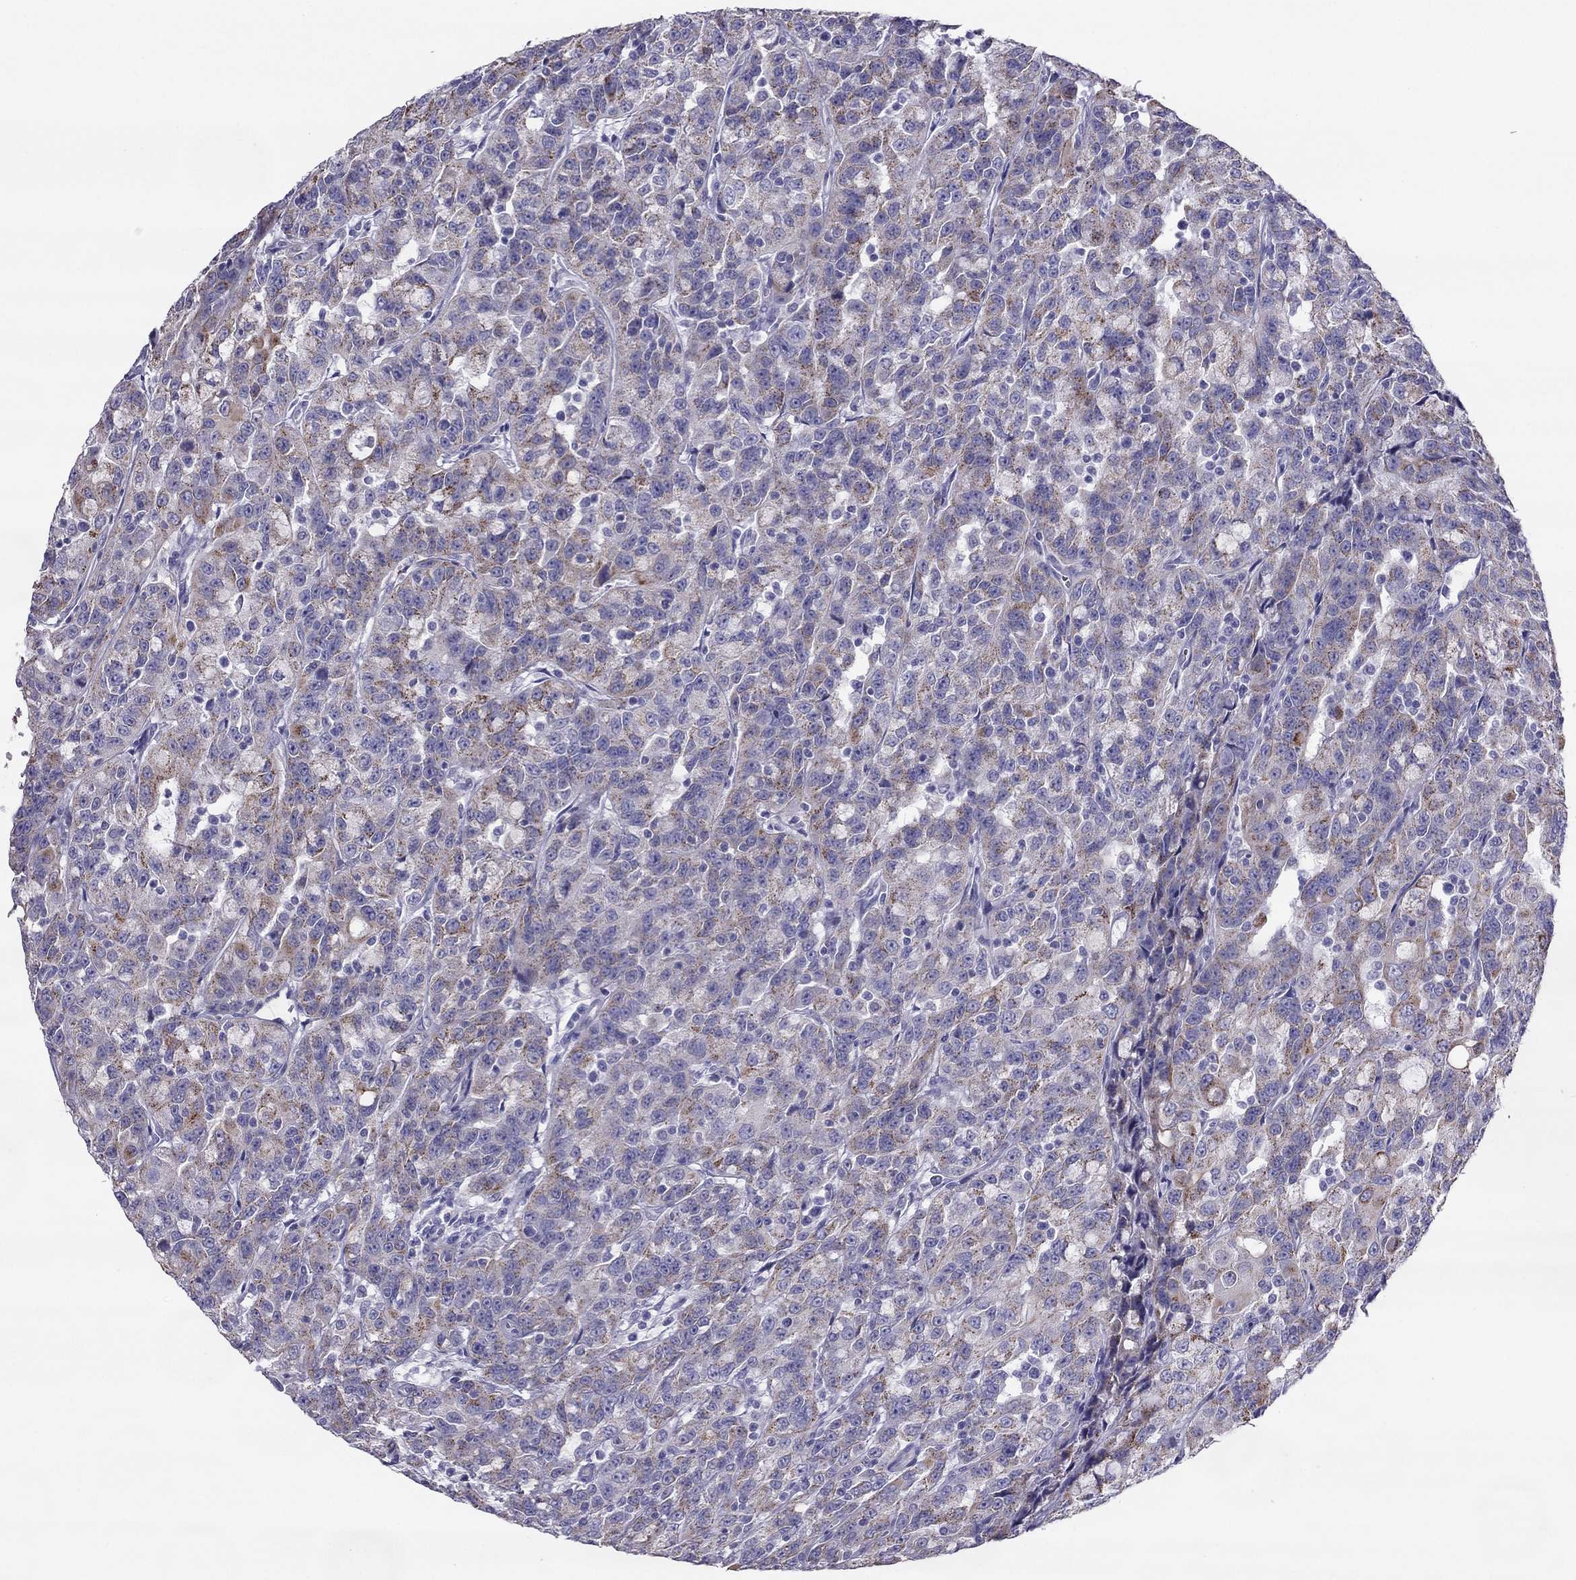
{"staining": {"intensity": "moderate", "quantity": "<25%", "location": "cytoplasmic/membranous"}, "tissue": "urothelial cancer", "cell_type": "Tumor cells", "image_type": "cancer", "snomed": [{"axis": "morphology", "description": "Urothelial carcinoma, NOS"}, {"axis": "morphology", "description": "Urothelial carcinoma, High grade"}, {"axis": "topography", "description": "Urinary bladder"}], "caption": "Transitional cell carcinoma stained with a protein marker reveals moderate staining in tumor cells.", "gene": "MAEL", "patient": {"sex": "female", "age": 73}}